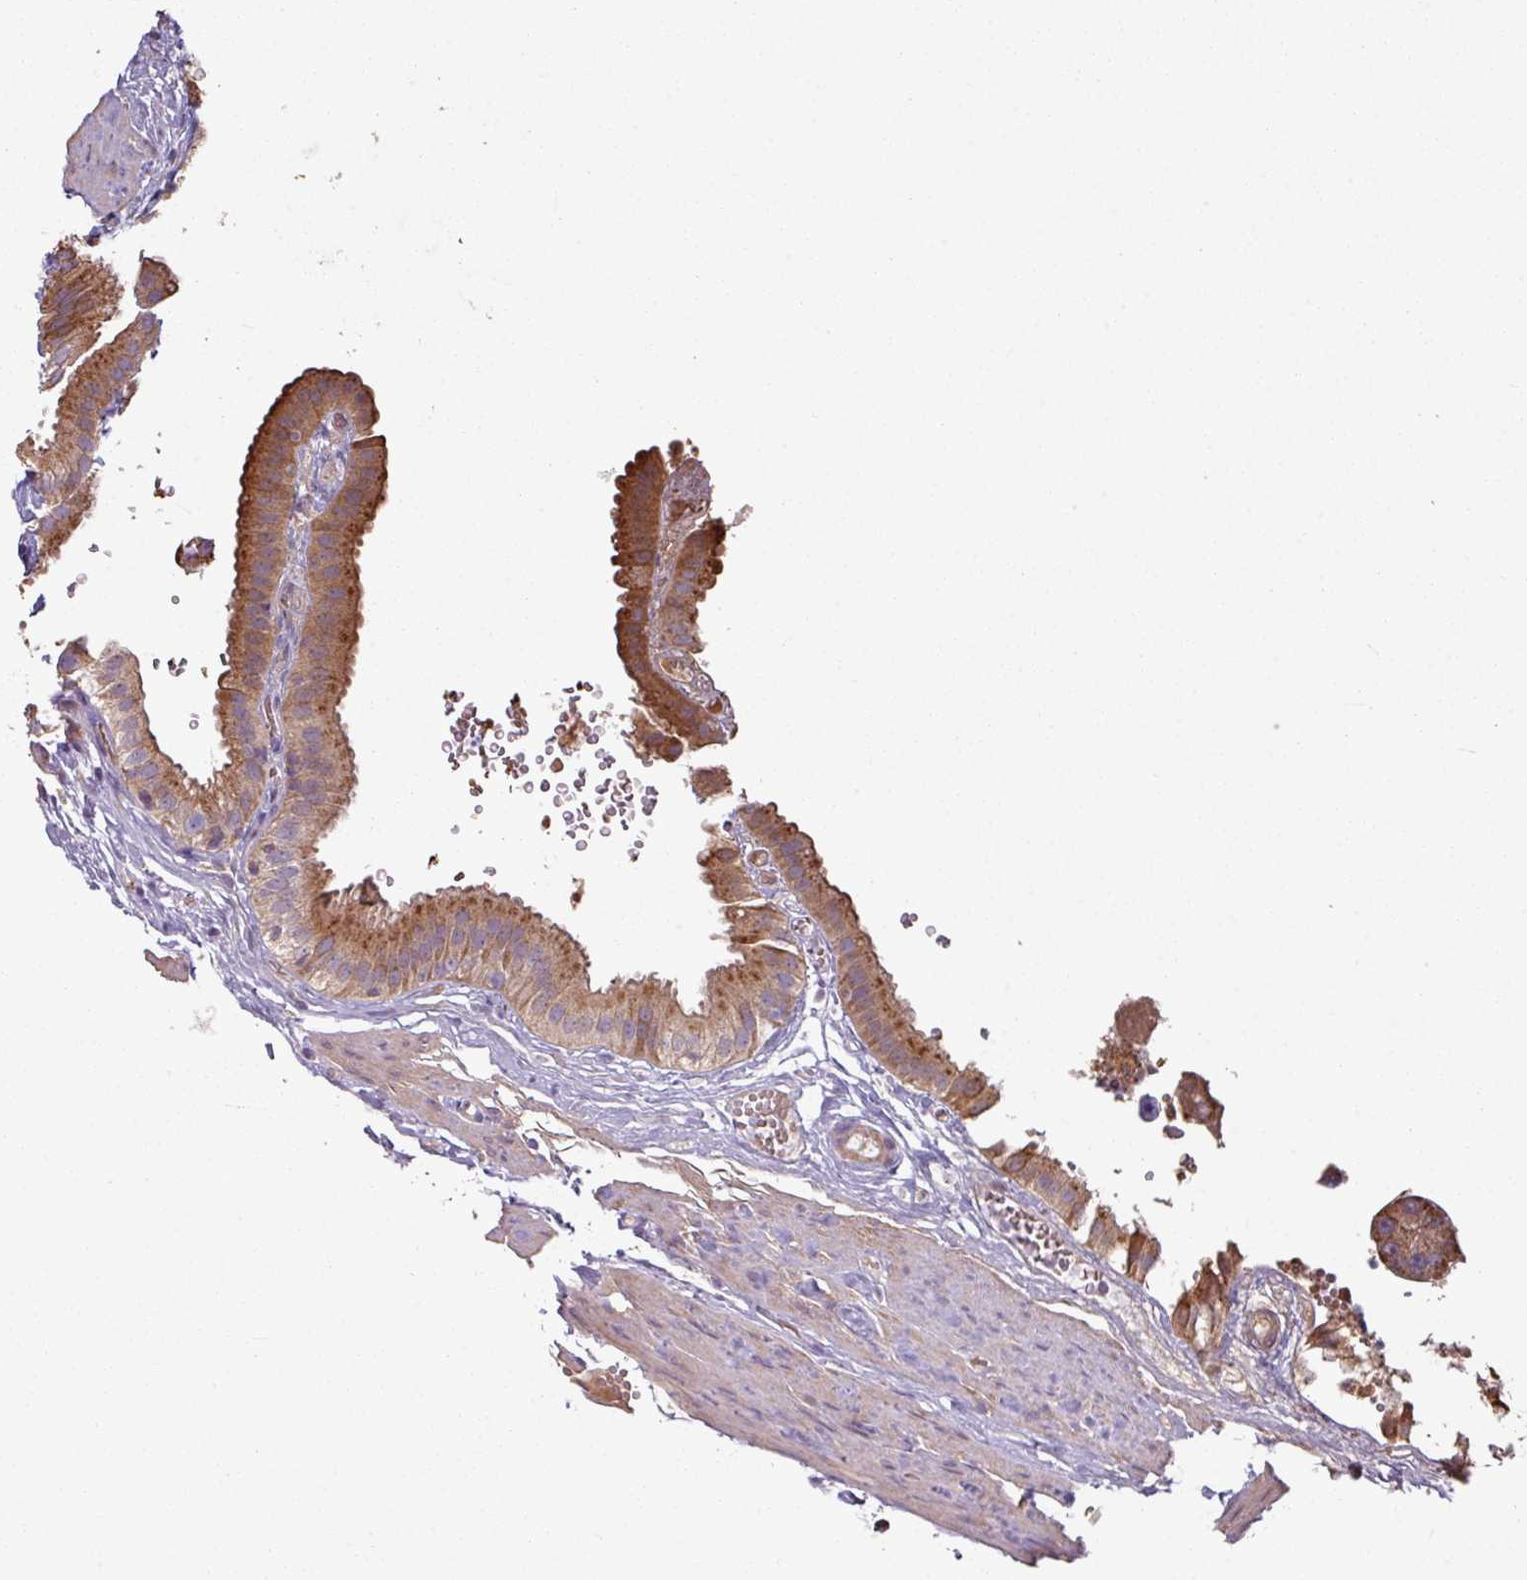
{"staining": {"intensity": "strong", "quantity": ">75%", "location": "cytoplasmic/membranous"}, "tissue": "gallbladder", "cell_type": "Glandular cells", "image_type": "normal", "snomed": [{"axis": "morphology", "description": "Normal tissue, NOS"}, {"axis": "topography", "description": "Gallbladder"}], "caption": "The image reveals immunohistochemical staining of unremarkable gallbladder. There is strong cytoplasmic/membranous positivity is identified in about >75% of glandular cells. The protein of interest is shown in brown color, while the nuclei are stained blue.", "gene": "NHSL2", "patient": {"sex": "female", "age": 61}}